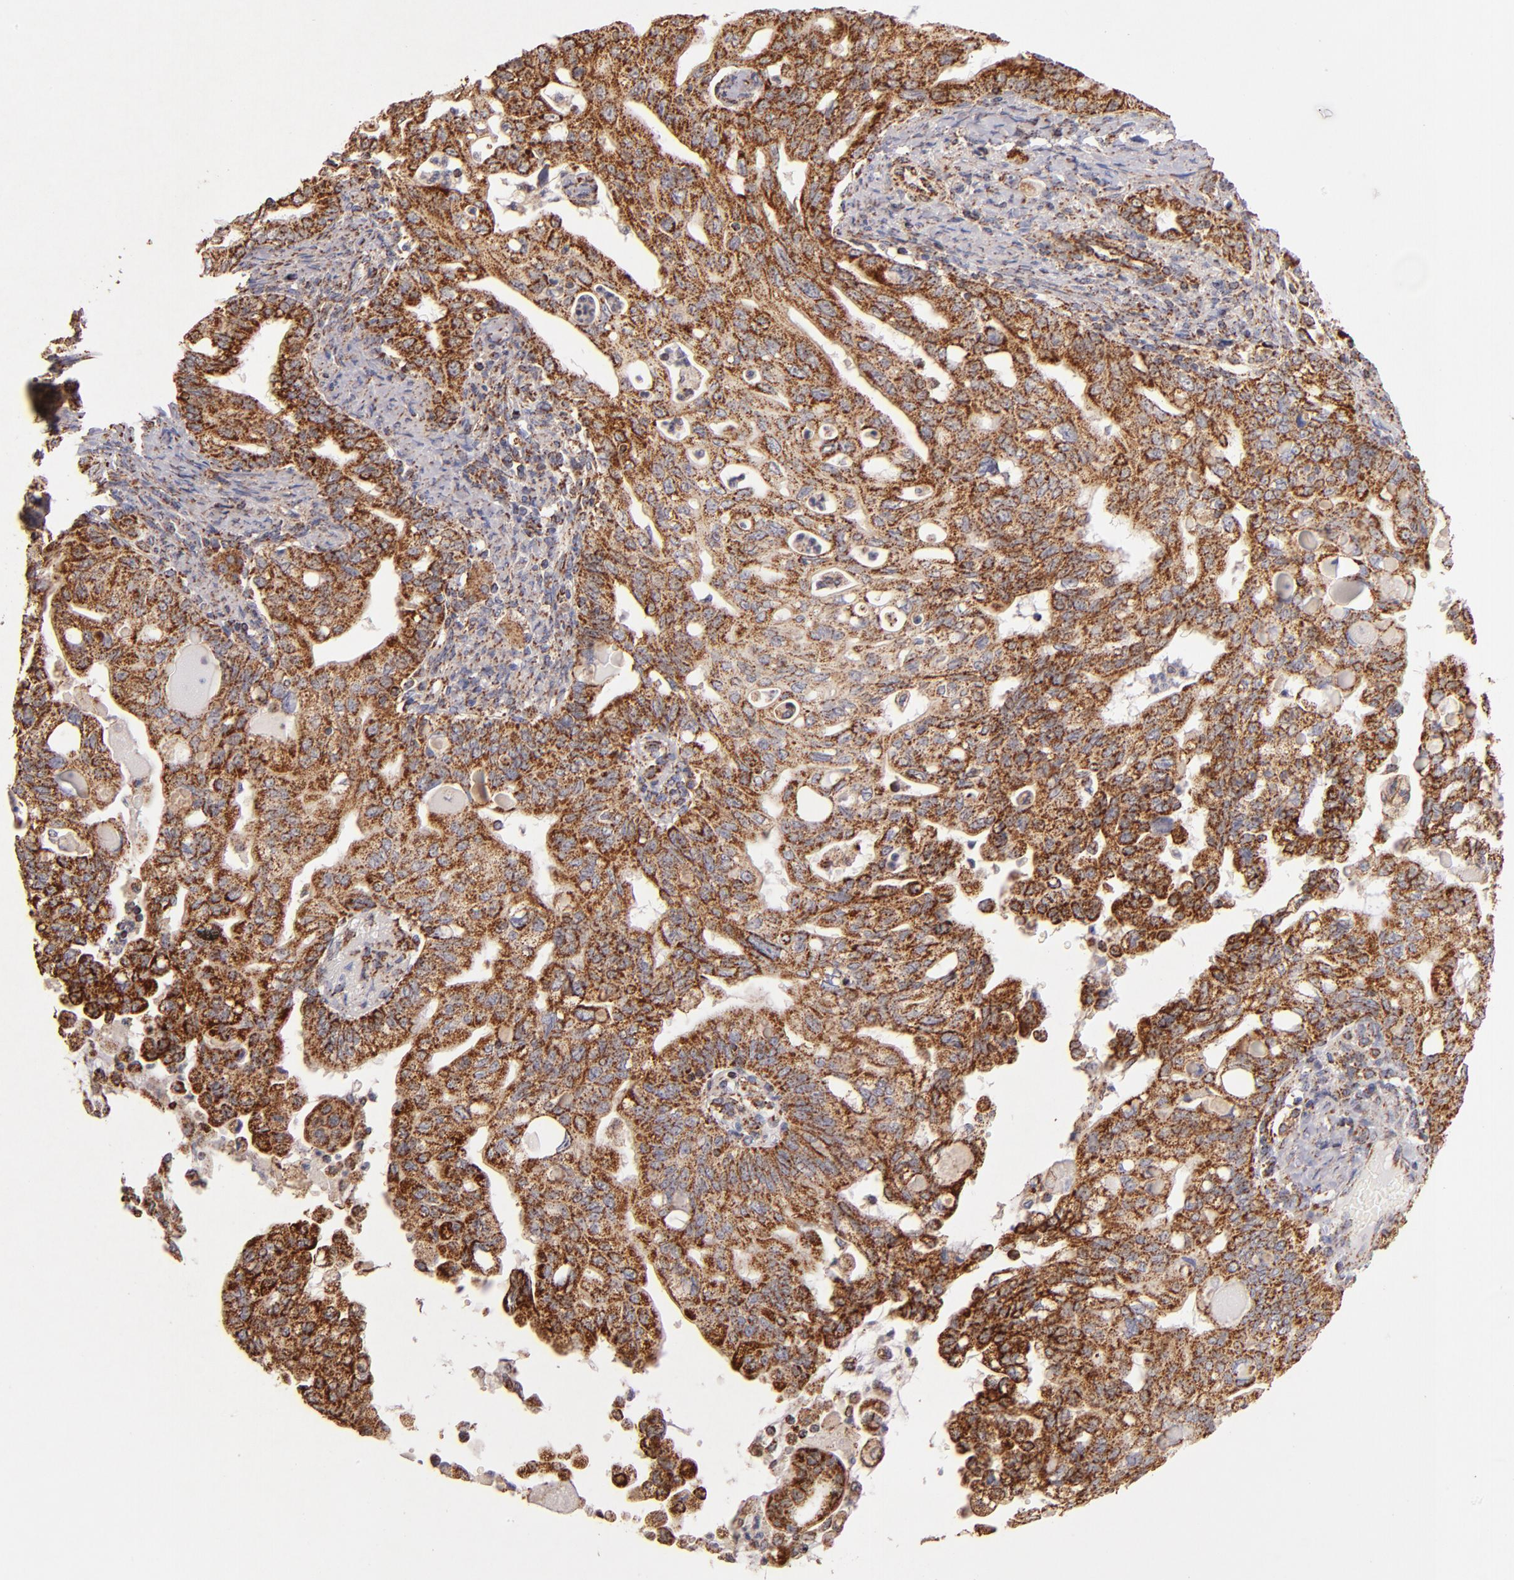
{"staining": {"intensity": "moderate", "quantity": ">75%", "location": "cytoplasmic/membranous"}, "tissue": "pancreatic cancer", "cell_type": "Tumor cells", "image_type": "cancer", "snomed": [{"axis": "morphology", "description": "Normal tissue, NOS"}, {"axis": "topography", "description": "Pancreas"}], "caption": "Pancreatic cancer was stained to show a protein in brown. There is medium levels of moderate cytoplasmic/membranous positivity in about >75% of tumor cells. Nuclei are stained in blue.", "gene": "DLST", "patient": {"sex": "male", "age": 42}}